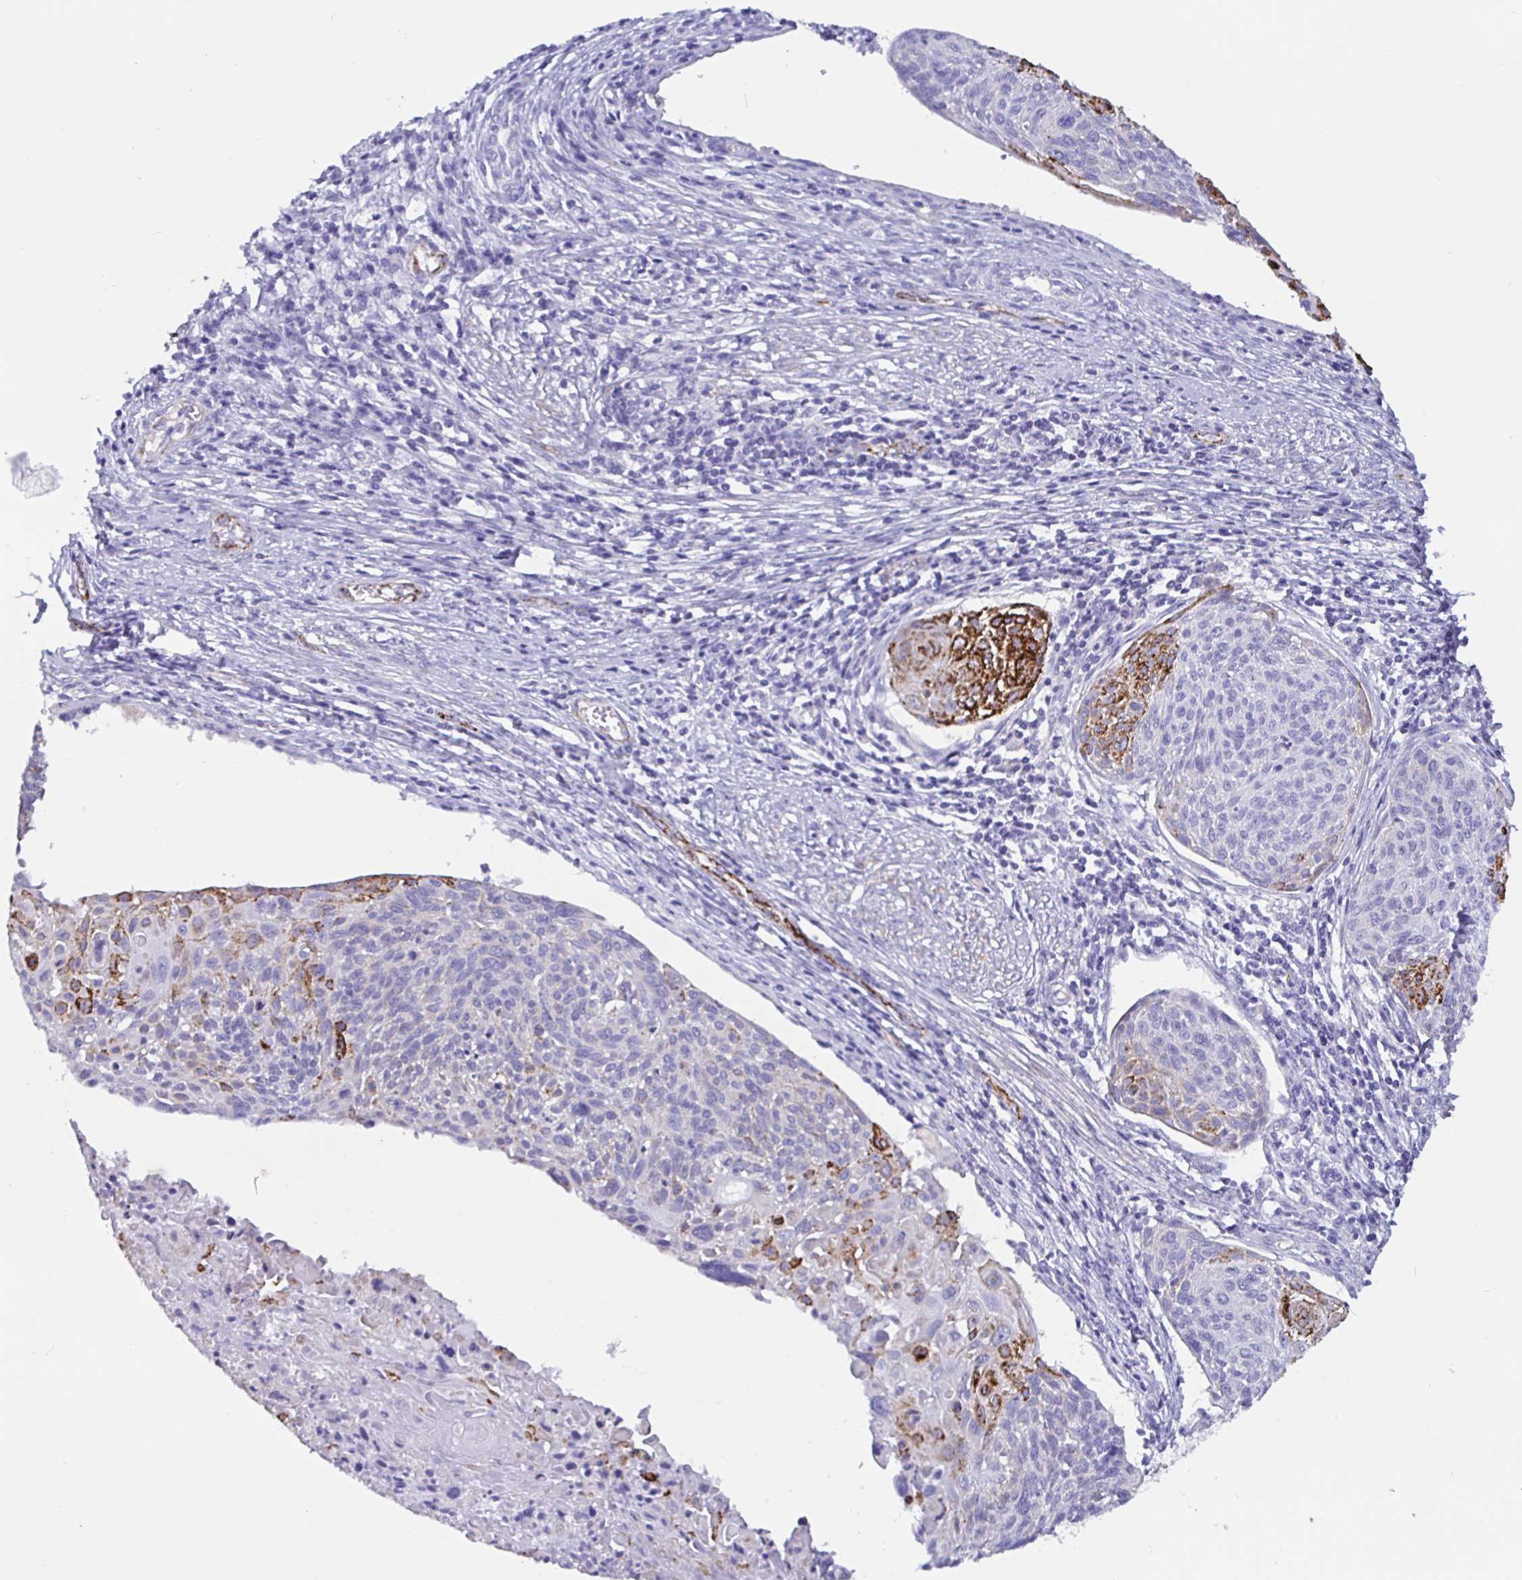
{"staining": {"intensity": "strong", "quantity": "<25%", "location": "cytoplasmic/membranous"}, "tissue": "cervical cancer", "cell_type": "Tumor cells", "image_type": "cancer", "snomed": [{"axis": "morphology", "description": "Squamous cell carcinoma, NOS"}, {"axis": "topography", "description": "Cervix"}], "caption": "Protein expression by immunohistochemistry displays strong cytoplasmic/membranous positivity in about <25% of tumor cells in cervical squamous cell carcinoma. The staining is performed using DAB brown chromogen to label protein expression. The nuclei are counter-stained blue using hematoxylin.", "gene": "MAOA", "patient": {"sex": "female", "age": 49}}